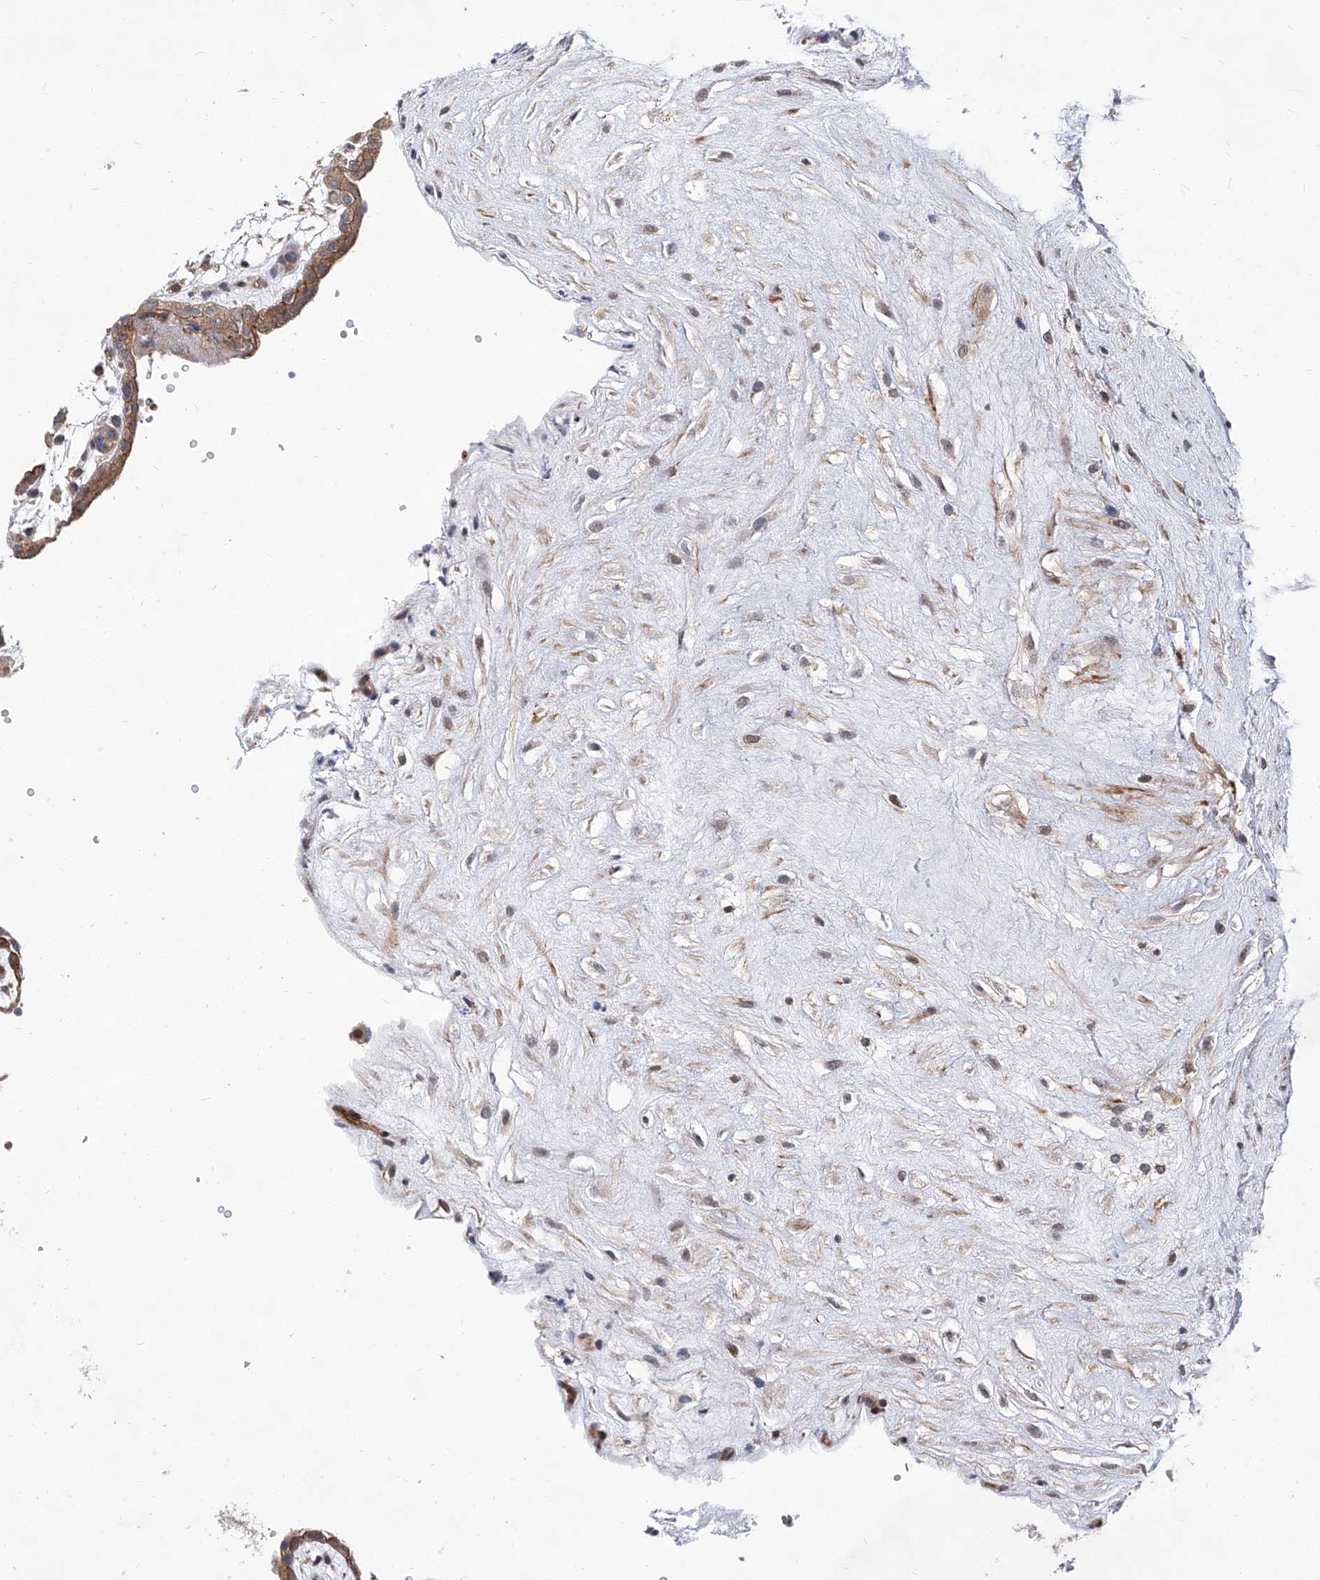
{"staining": {"intensity": "strong", "quantity": ">75%", "location": "cytoplasmic/membranous"}, "tissue": "placenta", "cell_type": "Decidual cells", "image_type": "normal", "snomed": [{"axis": "morphology", "description": "Normal tissue, NOS"}, {"axis": "topography", "description": "Placenta"}], "caption": "A high-resolution image shows immunohistochemistry (IHC) staining of unremarkable placenta, which exhibits strong cytoplasmic/membranous expression in about >75% of decidual cells.", "gene": "FARP2", "patient": {"sex": "female", "age": 18}}